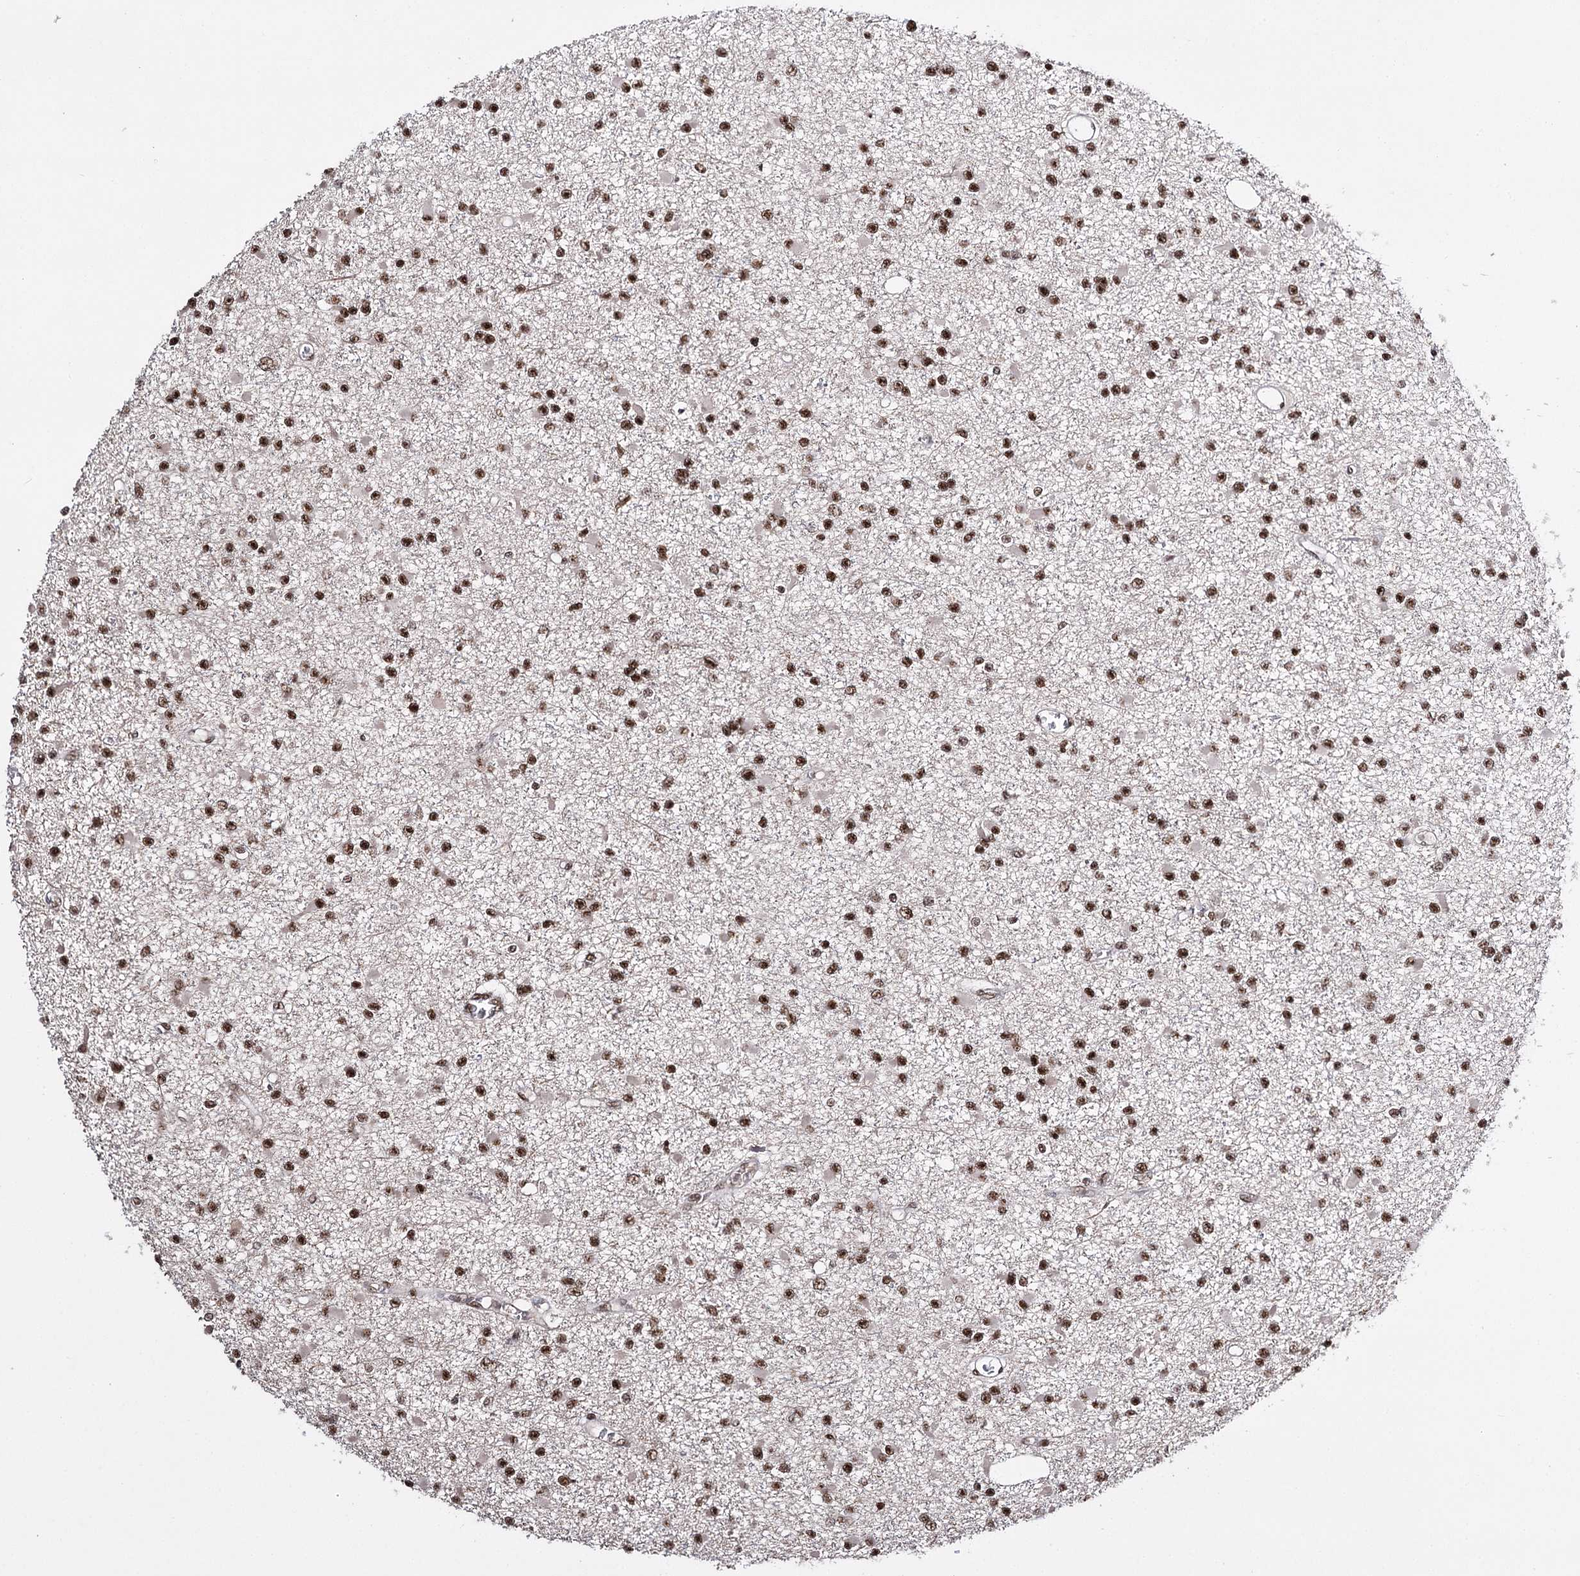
{"staining": {"intensity": "strong", "quantity": ">75%", "location": "nuclear"}, "tissue": "glioma", "cell_type": "Tumor cells", "image_type": "cancer", "snomed": [{"axis": "morphology", "description": "Glioma, malignant, Low grade"}, {"axis": "topography", "description": "Brain"}], "caption": "Approximately >75% of tumor cells in malignant glioma (low-grade) exhibit strong nuclear protein expression as visualized by brown immunohistochemical staining.", "gene": "PRPF40A", "patient": {"sex": "female", "age": 22}}